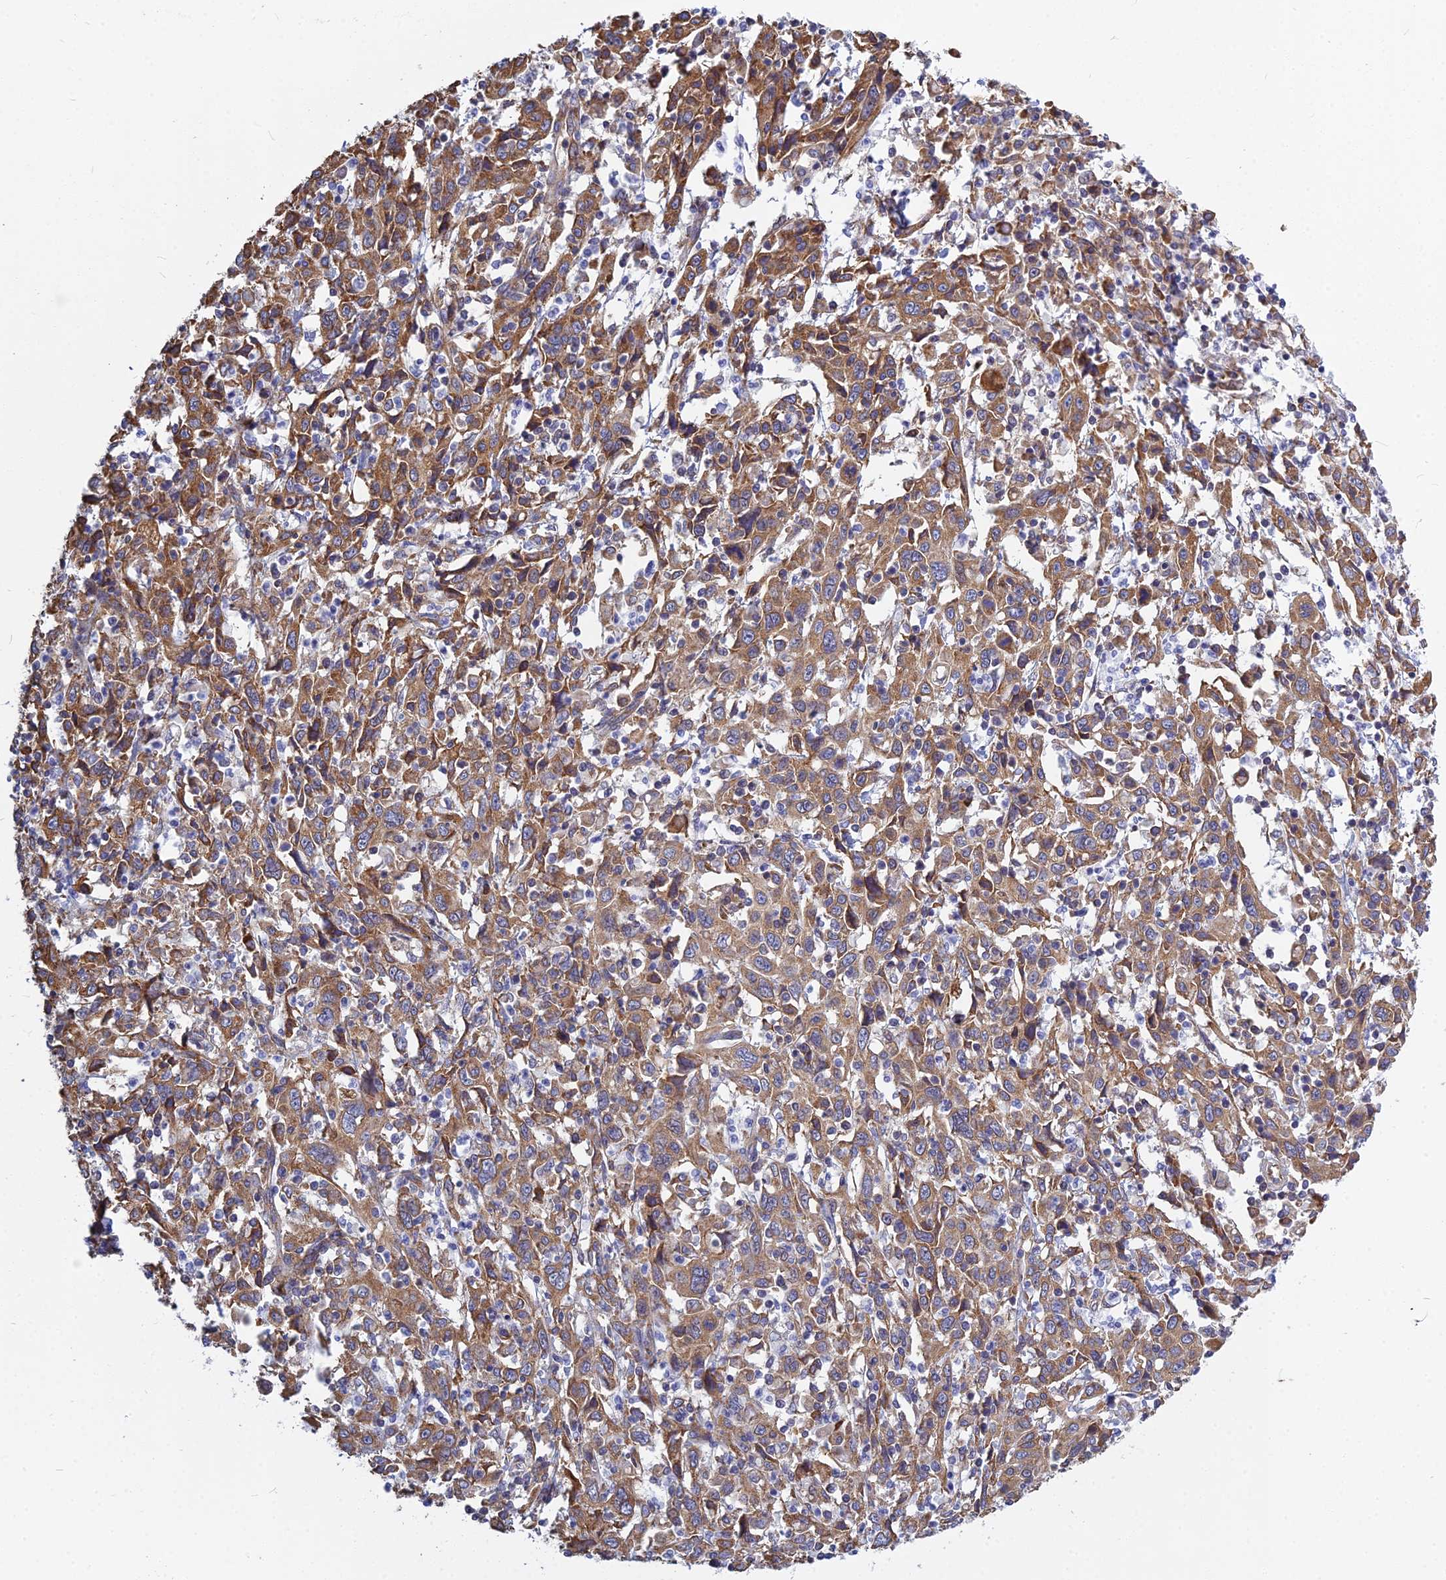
{"staining": {"intensity": "moderate", "quantity": ">75%", "location": "cytoplasmic/membranous"}, "tissue": "cervical cancer", "cell_type": "Tumor cells", "image_type": "cancer", "snomed": [{"axis": "morphology", "description": "Squamous cell carcinoma, NOS"}, {"axis": "topography", "description": "Cervix"}], "caption": "This photomicrograph demonstrates cervical cancer stained with immunohistochemistry (IHC) to label a protein in brown. The cytoplasmic/membranous of tumor cells show moderate positivity for the protein. Nuclei are counter-stained blue.", "gene": "KIAA1143", "patient": {"sex": "female", "age": 46}}